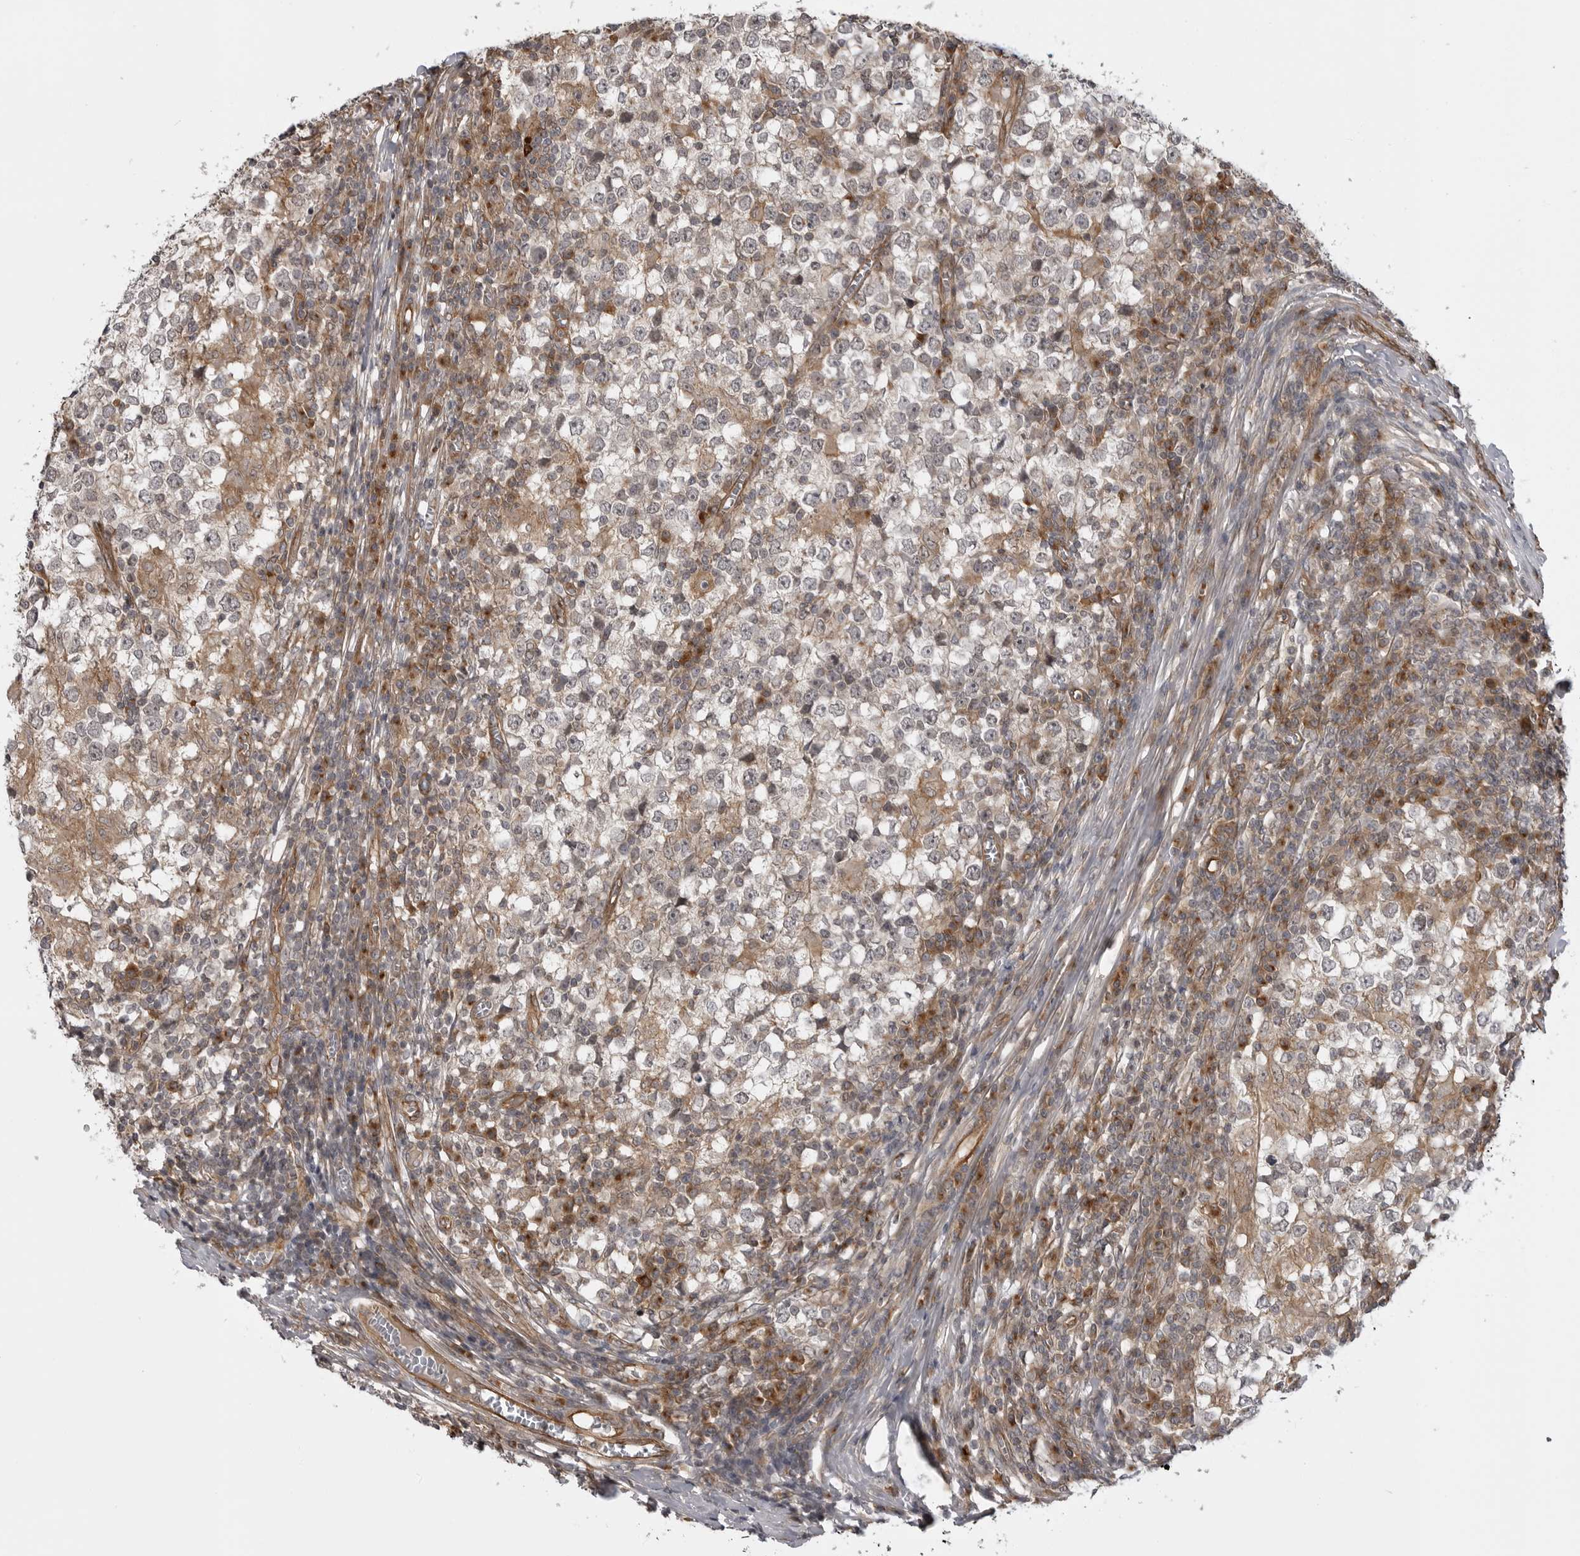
{"staining": {"intensity": "negative", "quantity": "none", "location": "none"}, "tissue": "testis cancer", "cell_type": "Tumor cells", "image_type": "cancer", "snomed": [{"axis": "morphology", "description": "Seminoma, NOS"}, {"axis": "topography", "description": "Testis"}], "caption": "Immunohistochemistry micrograph of neoplastic tissue: testis cancer (seminoma) stained with DAB (3,3'-diaminobenzidine) demonstrates no significant protein positivity in tumor cells.", "gene": "LRRC45", "patient": {"sex": "male", "age": 65}}